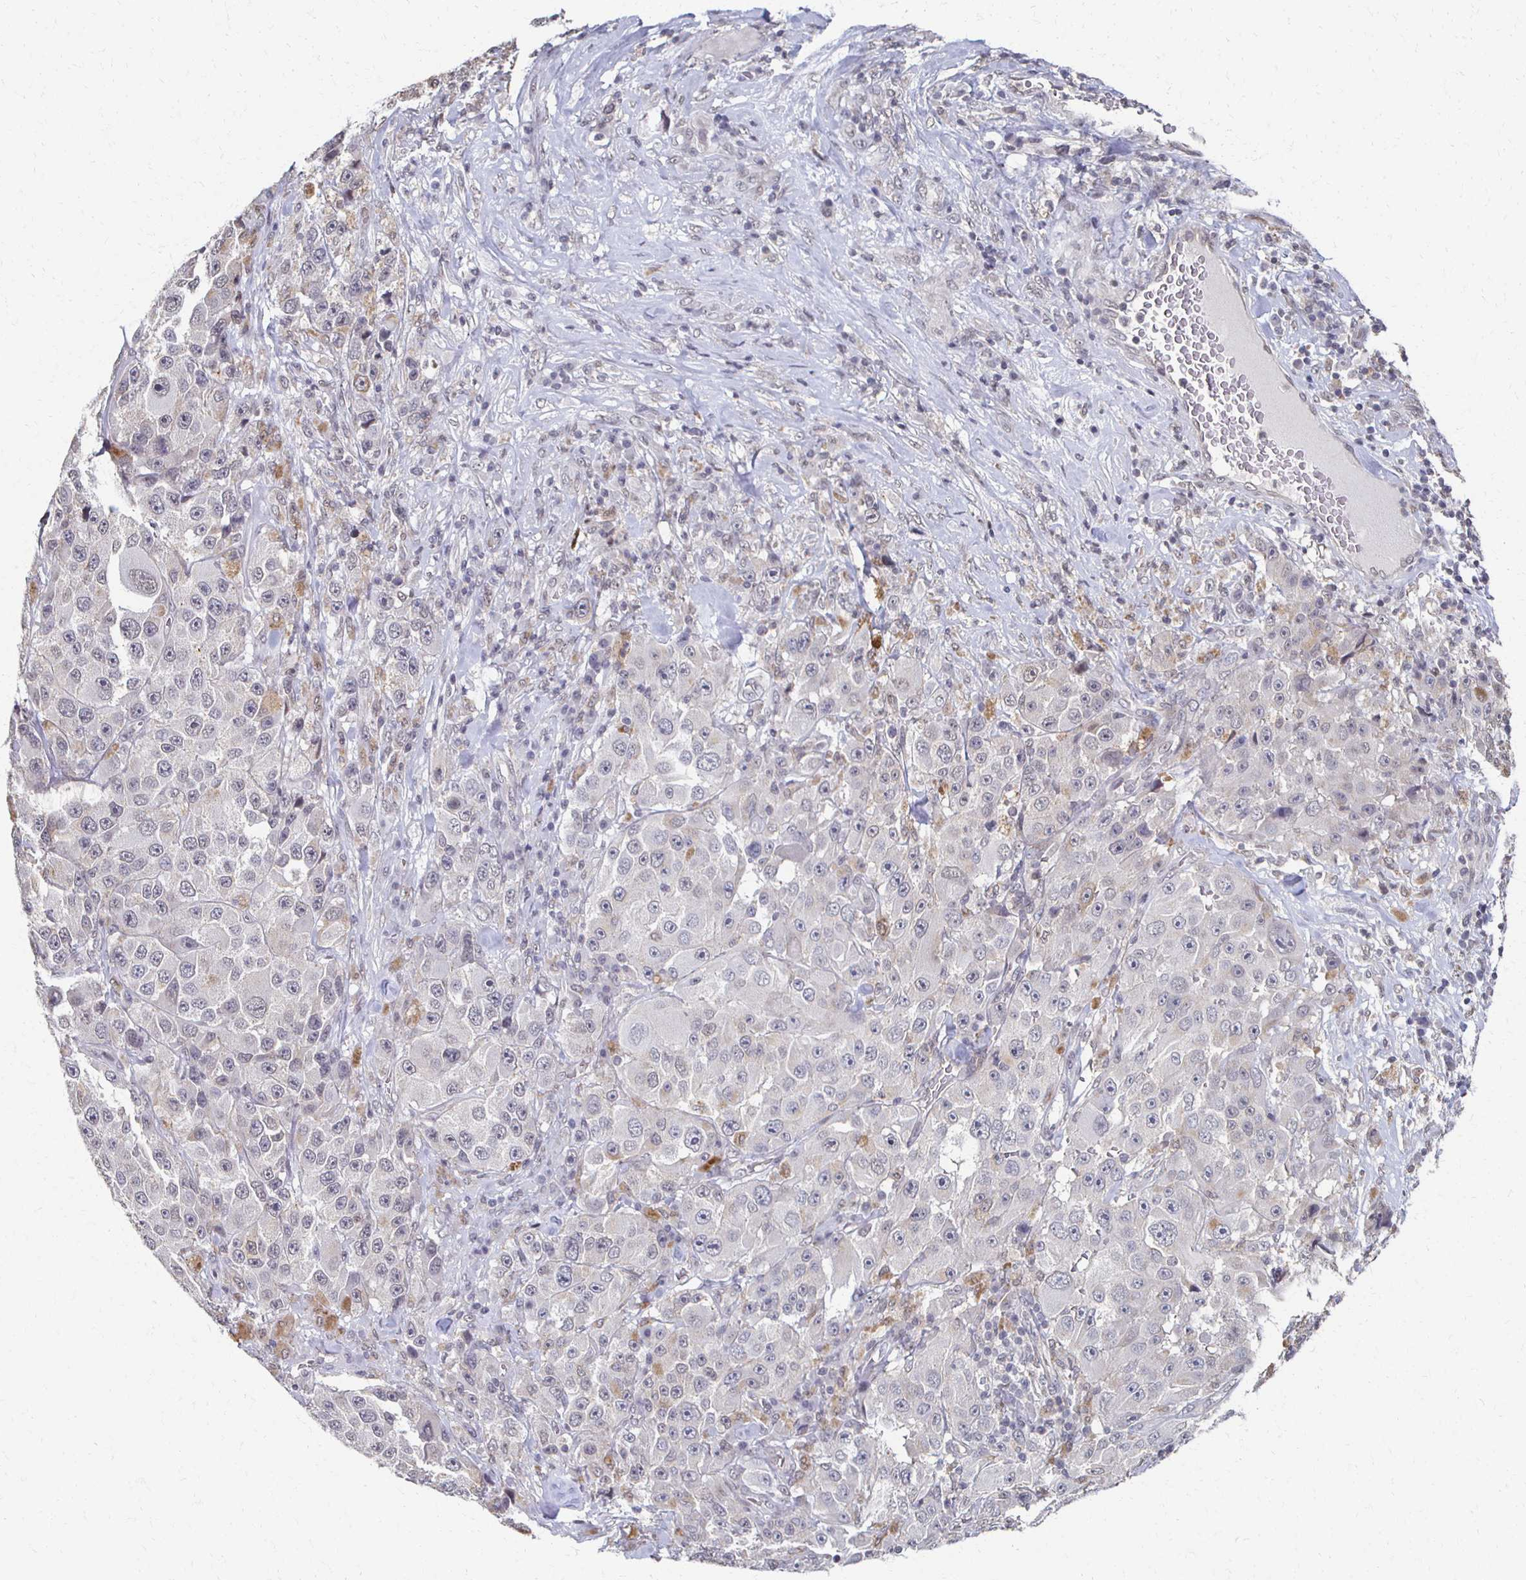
{"staining": {"intensity": "negative", "quantity": "none", "location": "none"}, "tissue": "melanoma", "cell_type": "Tumor cells", "image_type": "cancer", "snomed": [{"axis": "morphology", "description": "Malignant melanoma, Metastatic site"}, {"axis": "topography", "description": "Lymph node"}], "caption": "An IHC image of malignant melanoma (metastatic site) is shown. There is no staining in tumor cells of malignant melanoma (metastatic site). (Stains: DAB (3,3'-diaminobenzidine) immunohistochemistry with hematoxylin counter stain, Microscopy: brightfield microscopy at high magnification).", "gene": "DAB1", "patient": {"sex": "male", "age": 62}}